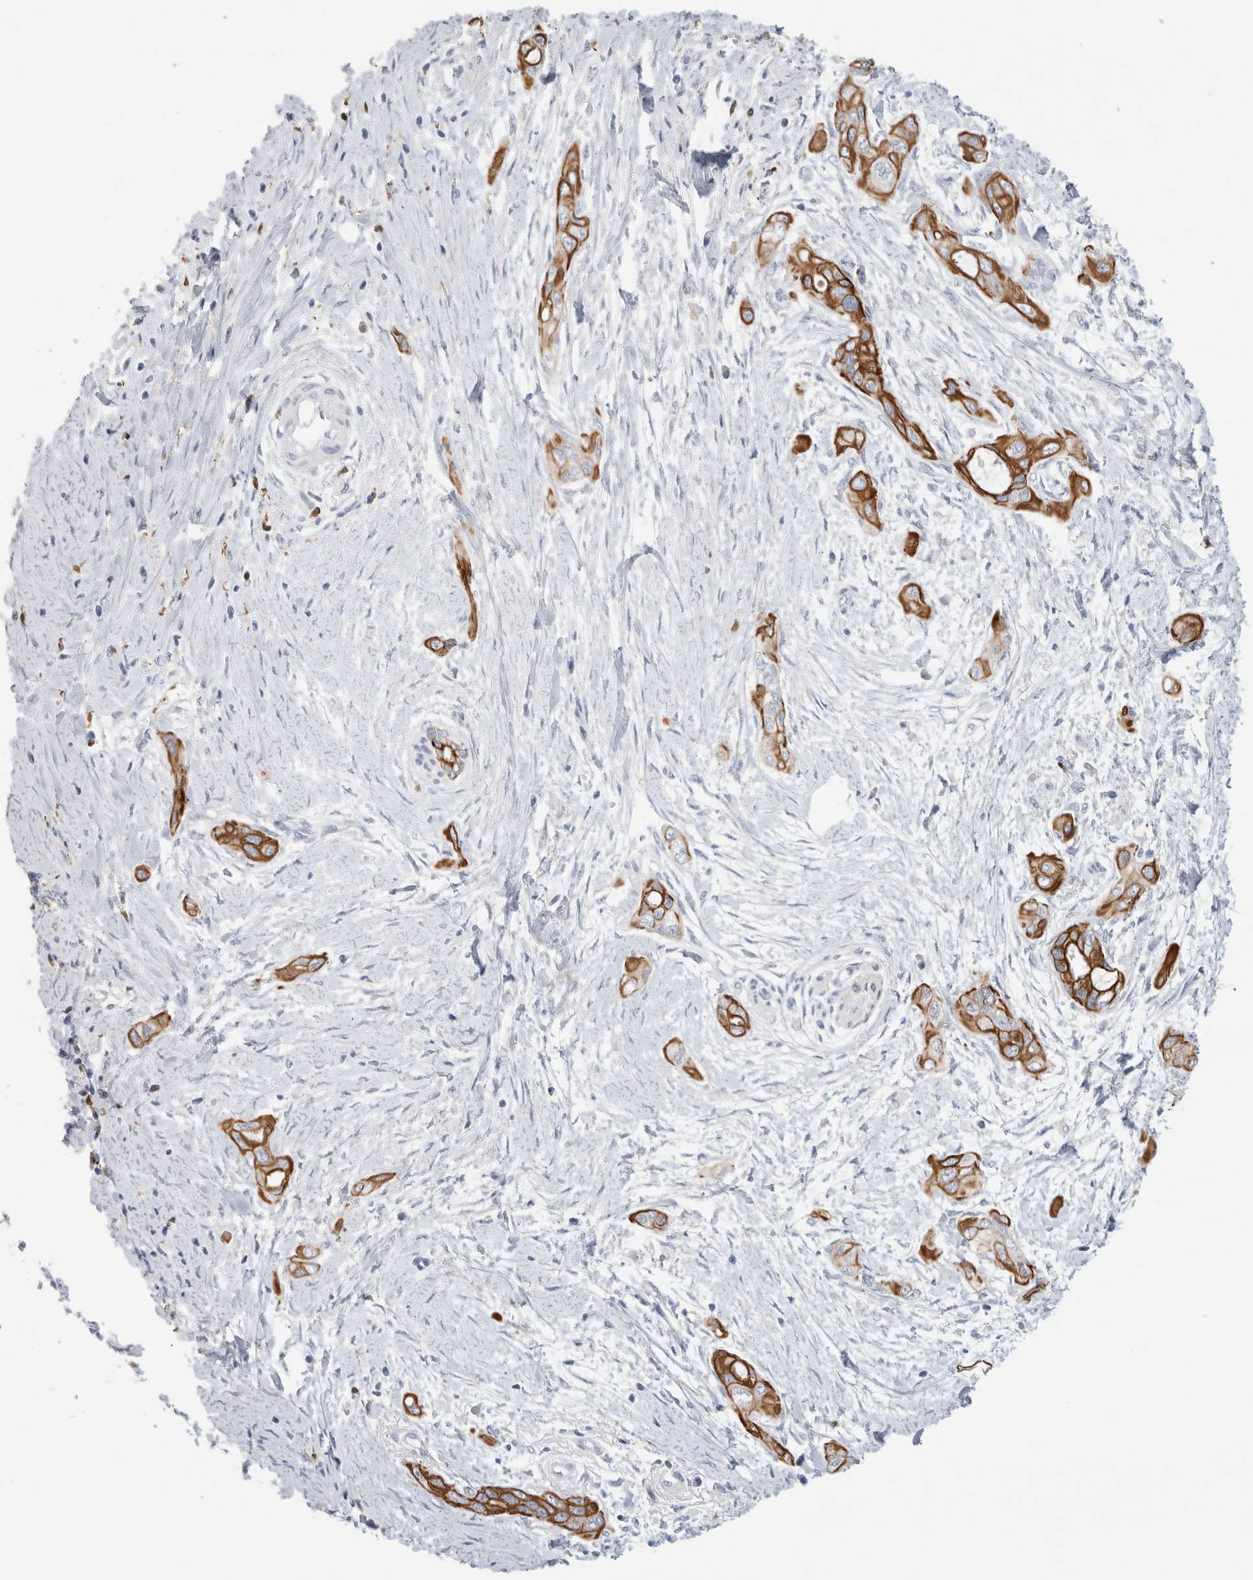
{"staining": {"intensity": "strong", "quantity": ">75%", "location": "cytoplasmic/membranous"}, "tissue": "pancreatic cancer", "cell_type": "Tumor cells", "image_type": "cancer", "snomed": [{"axis": "morphology", "description": "Adenocarcinoma, NOS"}, {"axis": "topography", "description": "Pancreas"}], "caption": "Immunohistochemical staining of human pancreatic adenocarcinoma displays strong cytoplasmic/membranous protein positivity in approximately >75% of tumor cells.", "gene": "SLC20A2", "patient": {"sex": "male", "age": 59}}